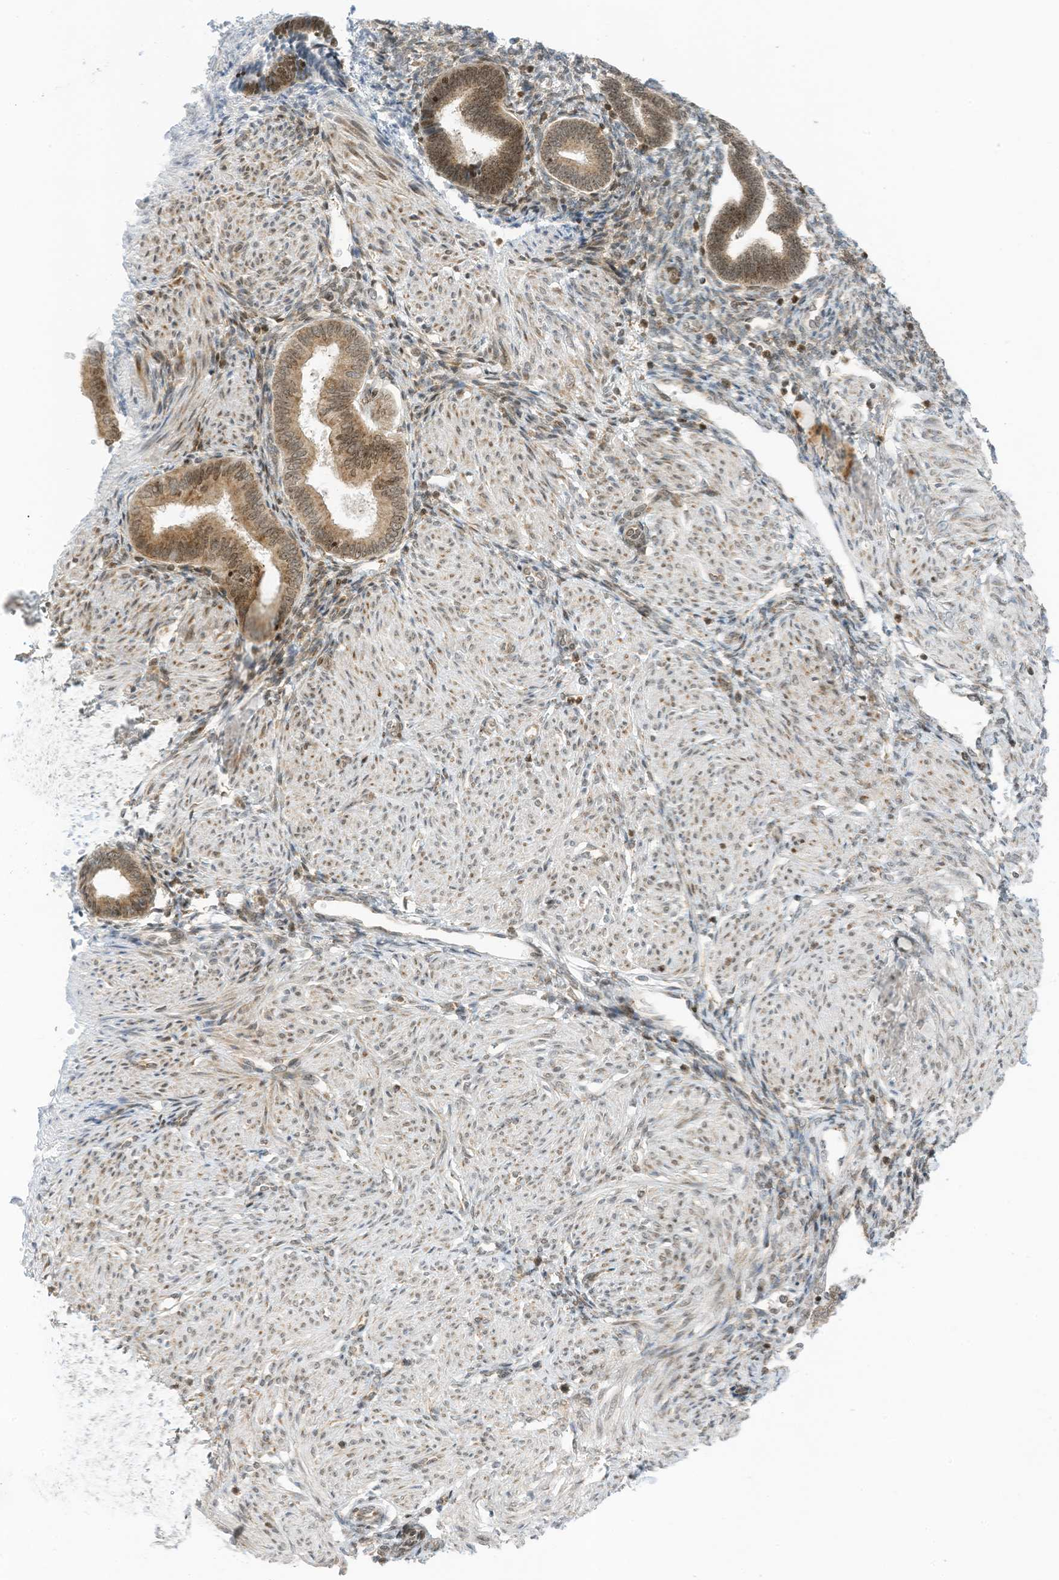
{"staining": {"intensity": "moderate", "quantity": "25%-75%", "location": "cytoplasmic/membranous,nuclear"}, "tissue": "endometrium", "cell_type": "Cells in endometrial stroma", "image_type": "normal", "snomed": [{"axis": "morphology", "description": "Normal tissue, NOS"}, {"axis": "topography", "description": "Endometrium"}], "caption": "A medium amount of moderate cytoplasmic/membranous,nuclear positivity is seen in approximately 25%-75% of cells in endometrial stroma in unremarkable endometrium. Nuclei are stained in blue.", "gene": "EDF1", "patient": {"sex": "female", "age": 53}}